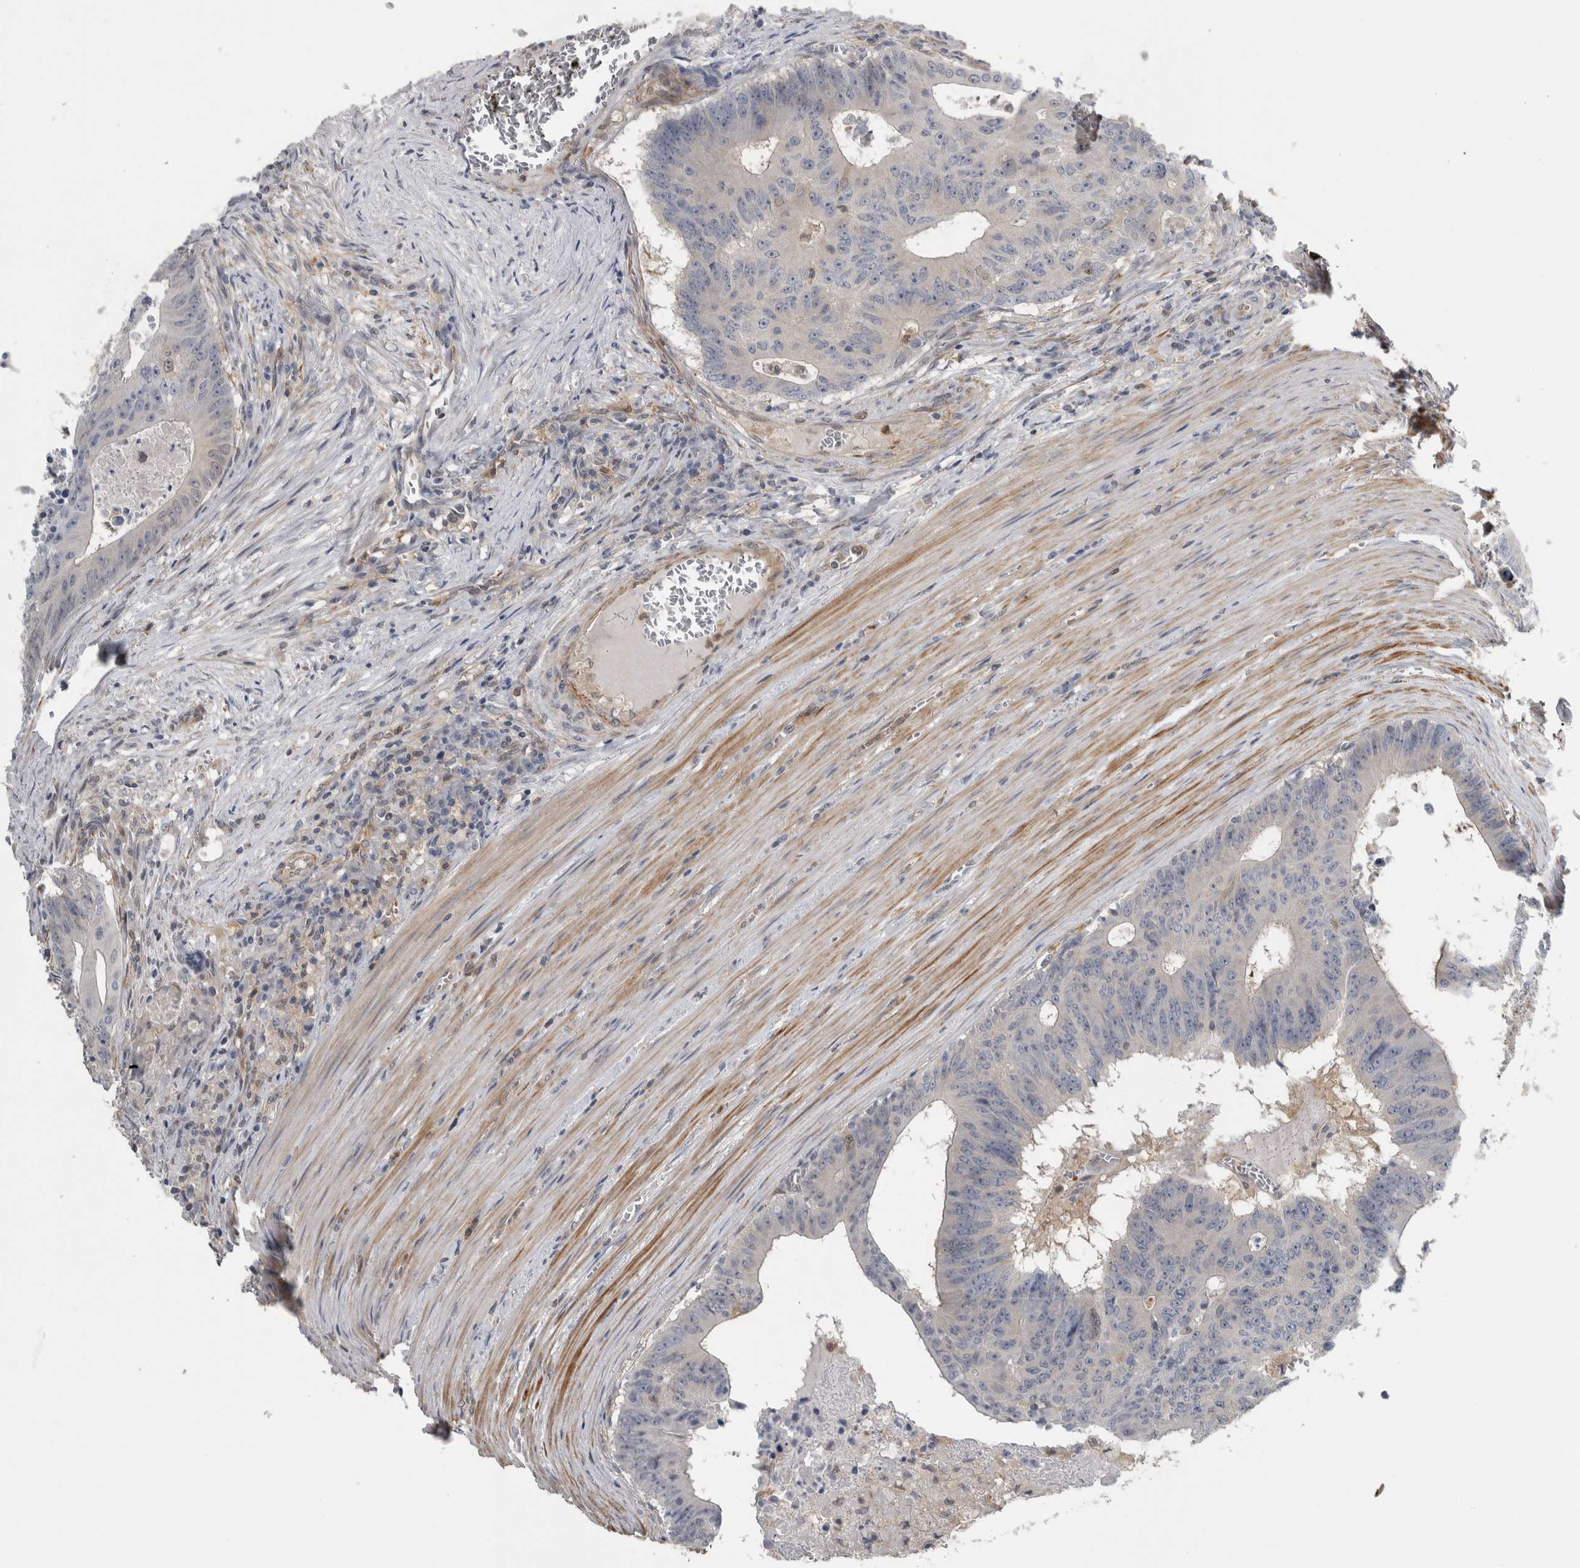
{"staining": {"intensity": "negative", "quantity": "none", "location": "none"}, "tissue": "colorectal cancer", "cell_type": "Tumor cells", "image_type": "cancer", "snomed": [{"axis": "morphology", "description": "Adenocarcinoma, NOS"}, {"axis": "topography", "description": "Colon"}], "caption": "A photomicrograph of adenocarcinoma (colorectal) stained for a protein displays no brown staining in tumor cells.", "gene": "NAPRT", "patient": {"sex": "male", "age": 87}}